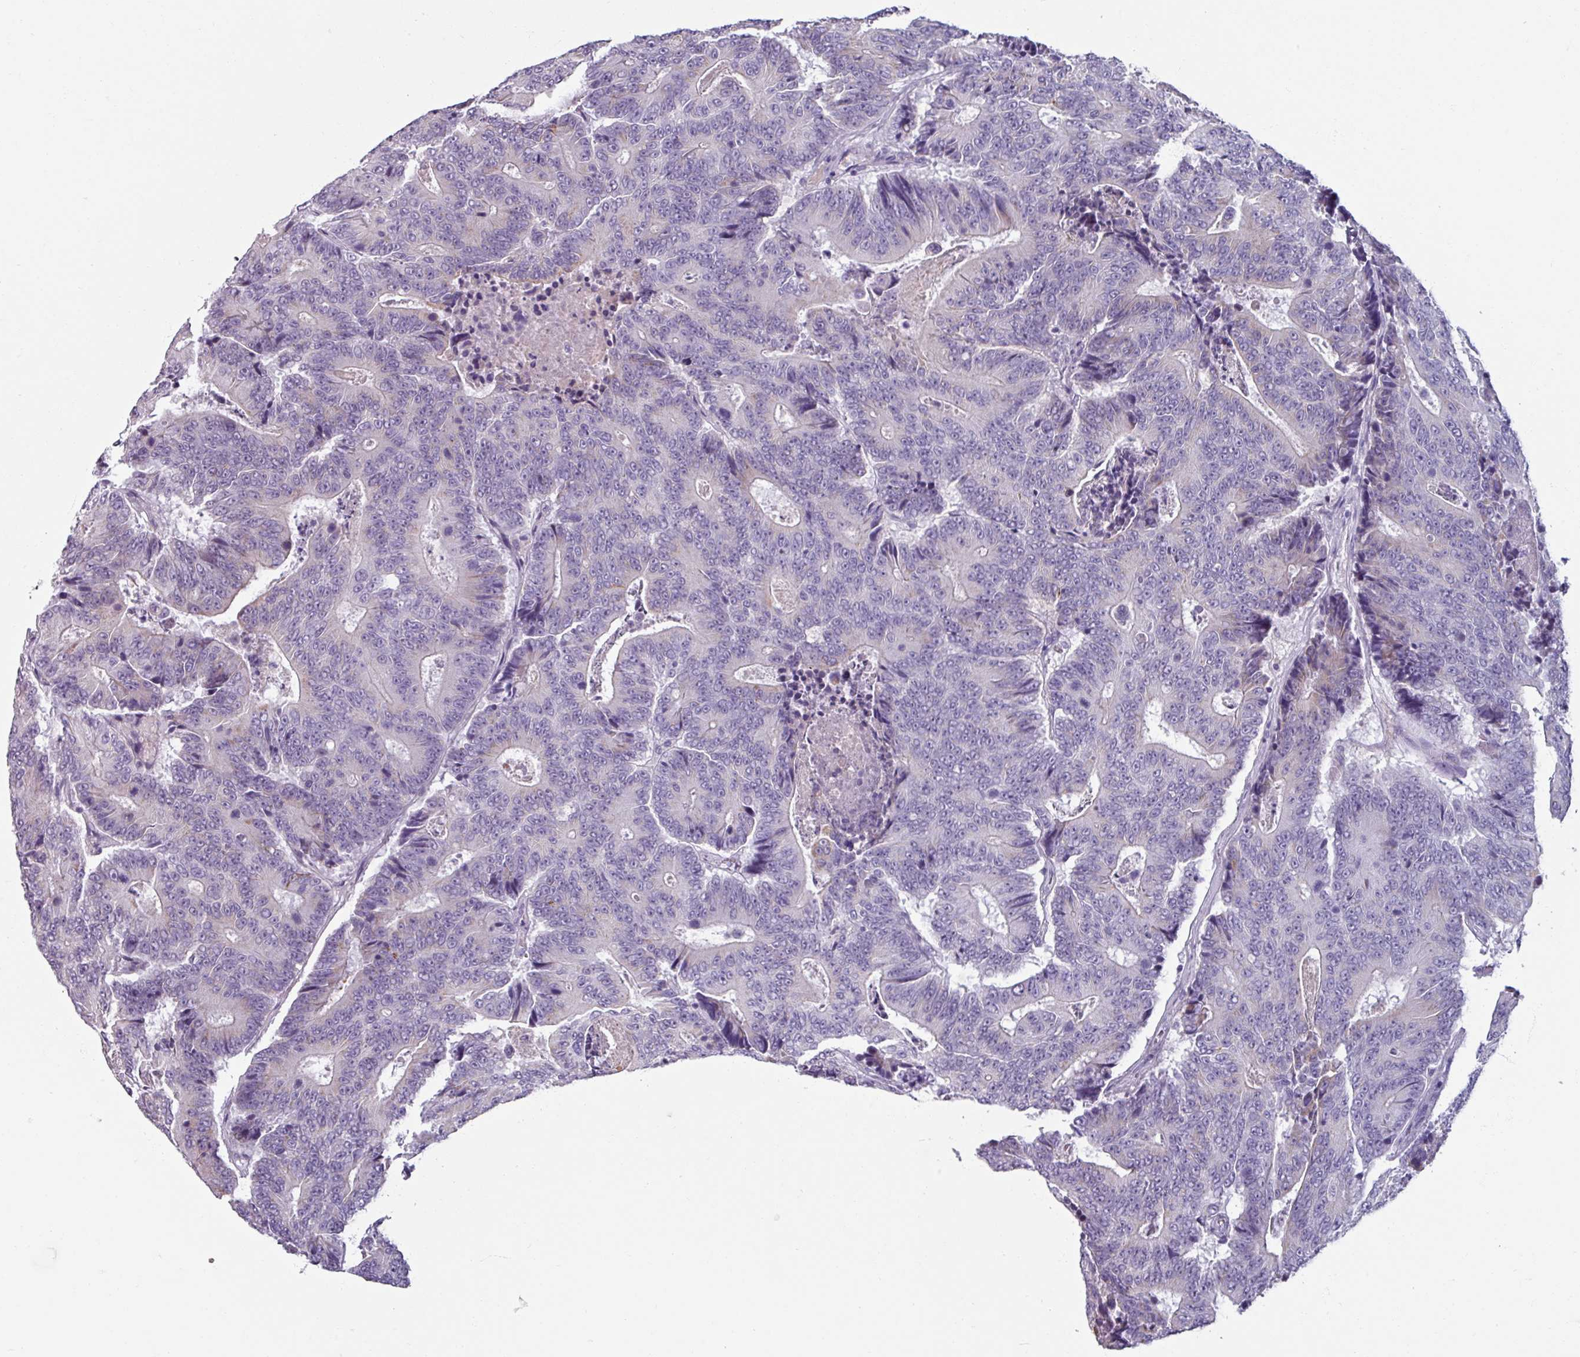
{"staining": {"intensity": "negative", "quantity": "none", "location": "none"}, "tissue": "colorectal cancer", "cell_type": "Tumor cells", "image_type": "cancer", "snomed": [{"axis": "morphology", "description": "Adenocarcinoma, NOS"}, {"axis": "topography", "description": "Colon"}], "caption": "Colorectal adenocarcinoma was stained to show a protein in brown. There is no significant expression in tumor cells.", "gene": "SPESP1", "patient": {"sex": "male", "age": 83}}